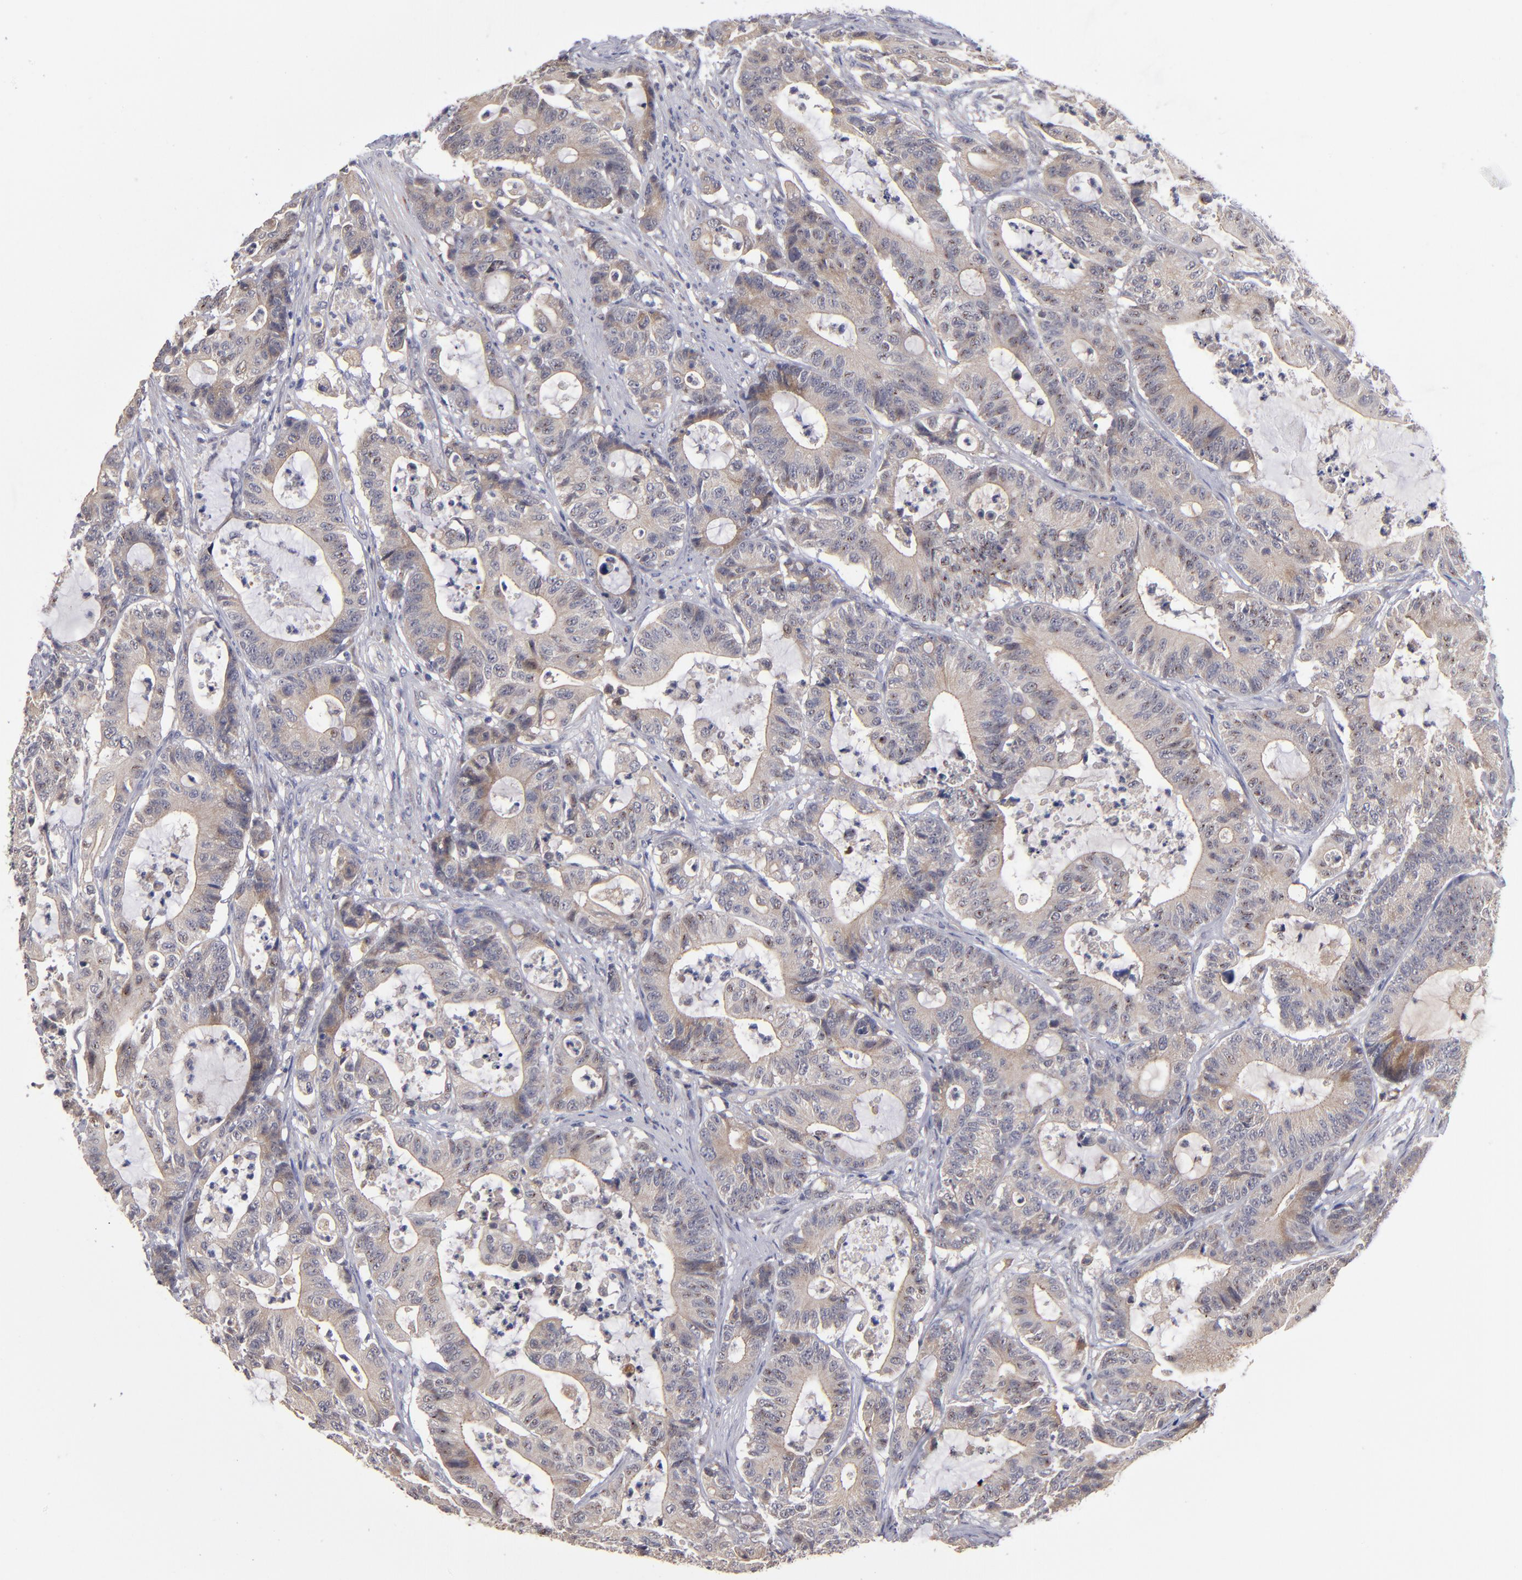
{"staining": {"intensity": "moderate", "quantity": ">75%", "location": "cytoplasmic/membranous"}, "tissue": "colorectal cancer", "cell_type": "Tumor cells", "image_type": "cancer", "snomed": [{"axis": "morphology", "description": "Adenocarcinoma, NOS"}, {"axis": "topography", "description": "Colon"}], "caption": "Colorectal adenocarcinoma stained for a protein (brown) demonstrates moderate cytoplasmic/membranous positive staining in about >75% of tumor cells.", "gene": "EXD2", "patient": {"sex": "female", "age": 84}}